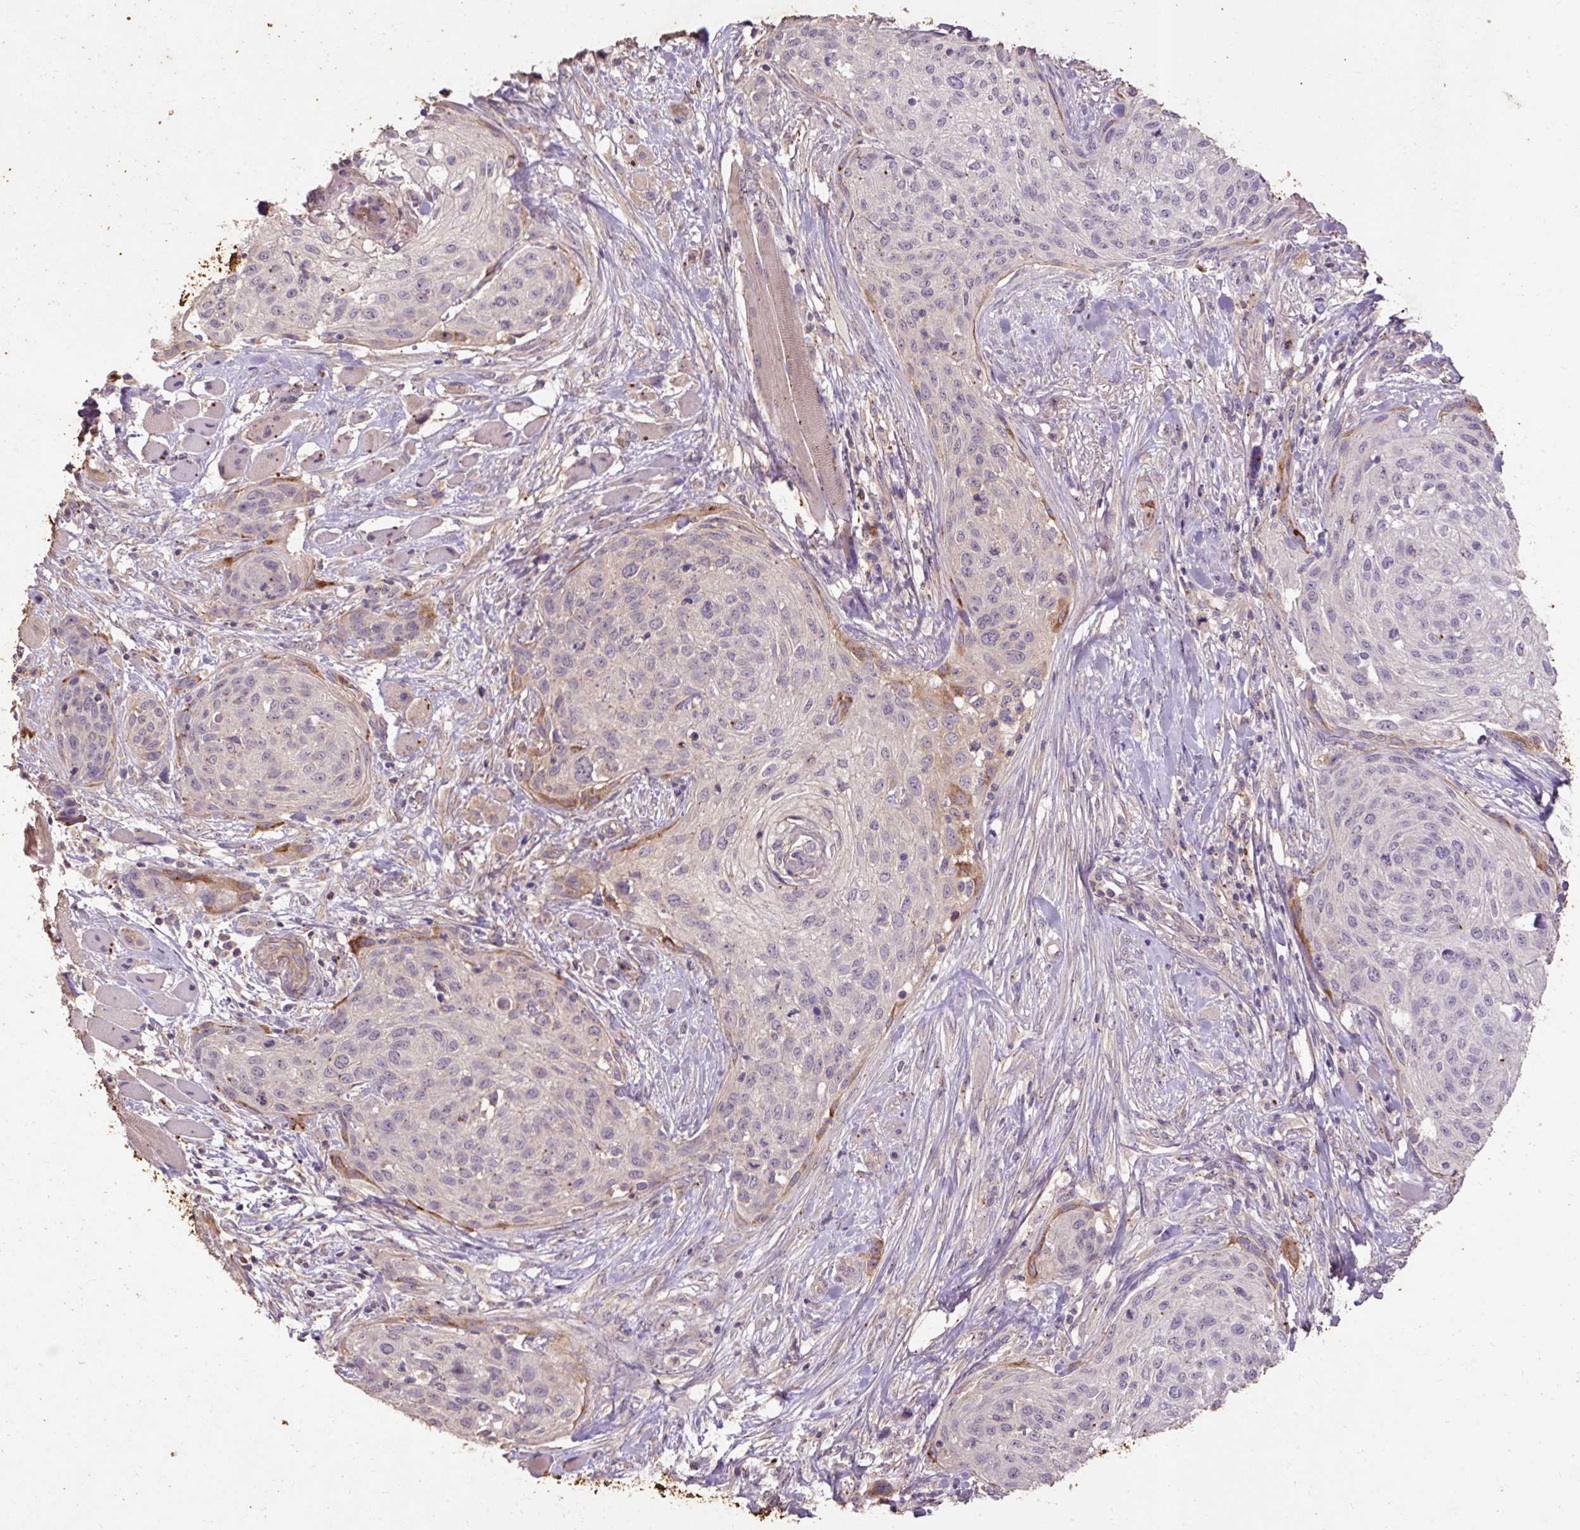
{"staining": {"intensity": "weak", "quantity": "<25%", "location": "cytoplasmic/membranous"}, "tissue": "skin cancer", "cell_type": "Tumor cells", "image_type": "cancer", "snomed": [{"axis": "morphology", "description": "Squamous cell carcinoma, NOS"}, {"axis": "topography", "description": "Skin"}], "caption": "Skin cancer (squamous cell carcinoma) was stained to show a protein in brown. There is no significant positivity in tumor cells. (Brightfield microscopy of DAB immunohistochemistry (IHC) at high magnification).", "gene": "LRTM2", "patient": {"sex": "female", "age": 87}}